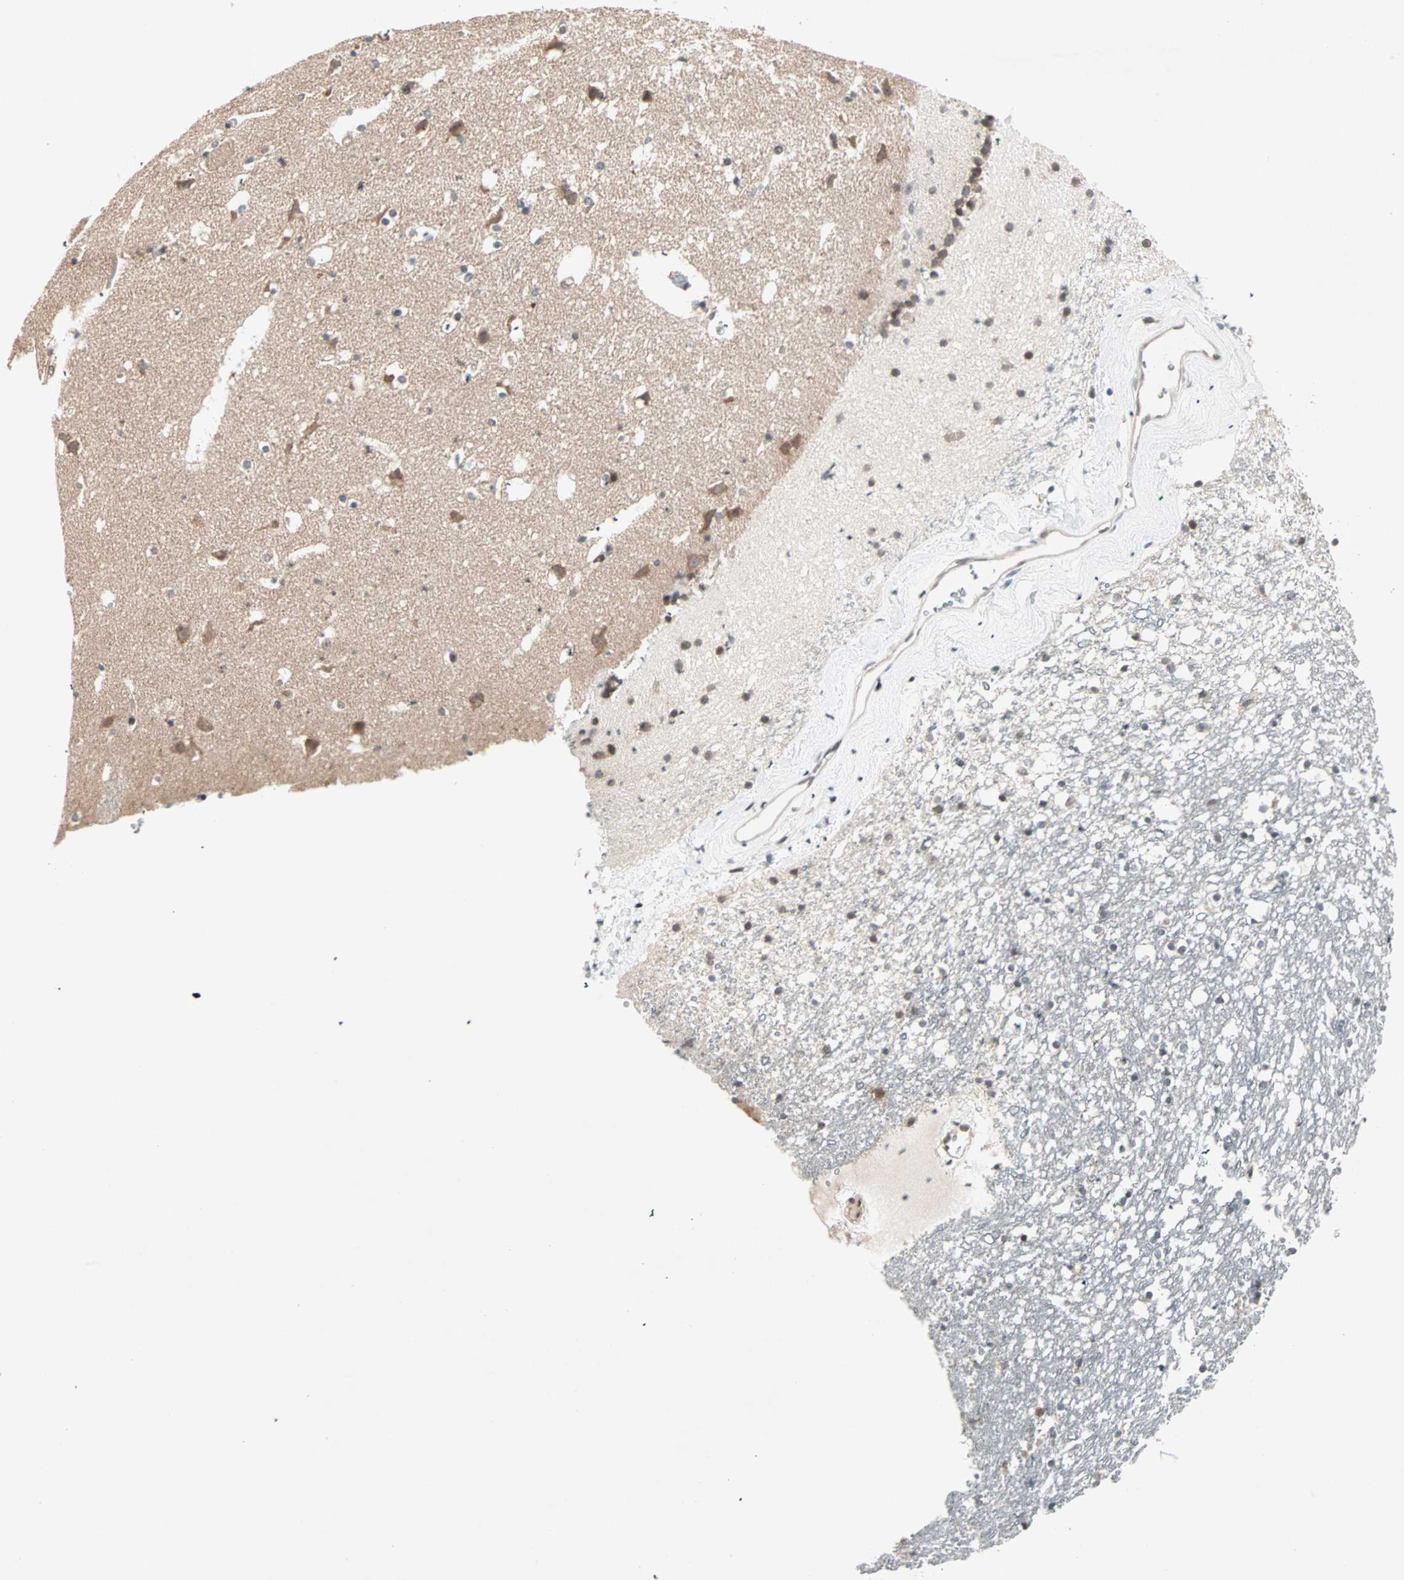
{"staining": {"intensity": "weak", "quantity": "25%-75%", "location": "cytoplasmic/membranous"}, "tissue": "caudate", "cell_type": "Glial cells", "image_type": "normal", "snomed": [{"axis": "morphology", "description": "Normal tissue, NOS"}, {"axis": "topography", "description": "Lateral ventricle wall"}], "caption": "A histopathology image of caudate stained for a protein reveals weak cytoplasmic/membranous brown staining in glial cells.", "gene": "PGBD1", "patient": {"sex": "male", "age": 45}}